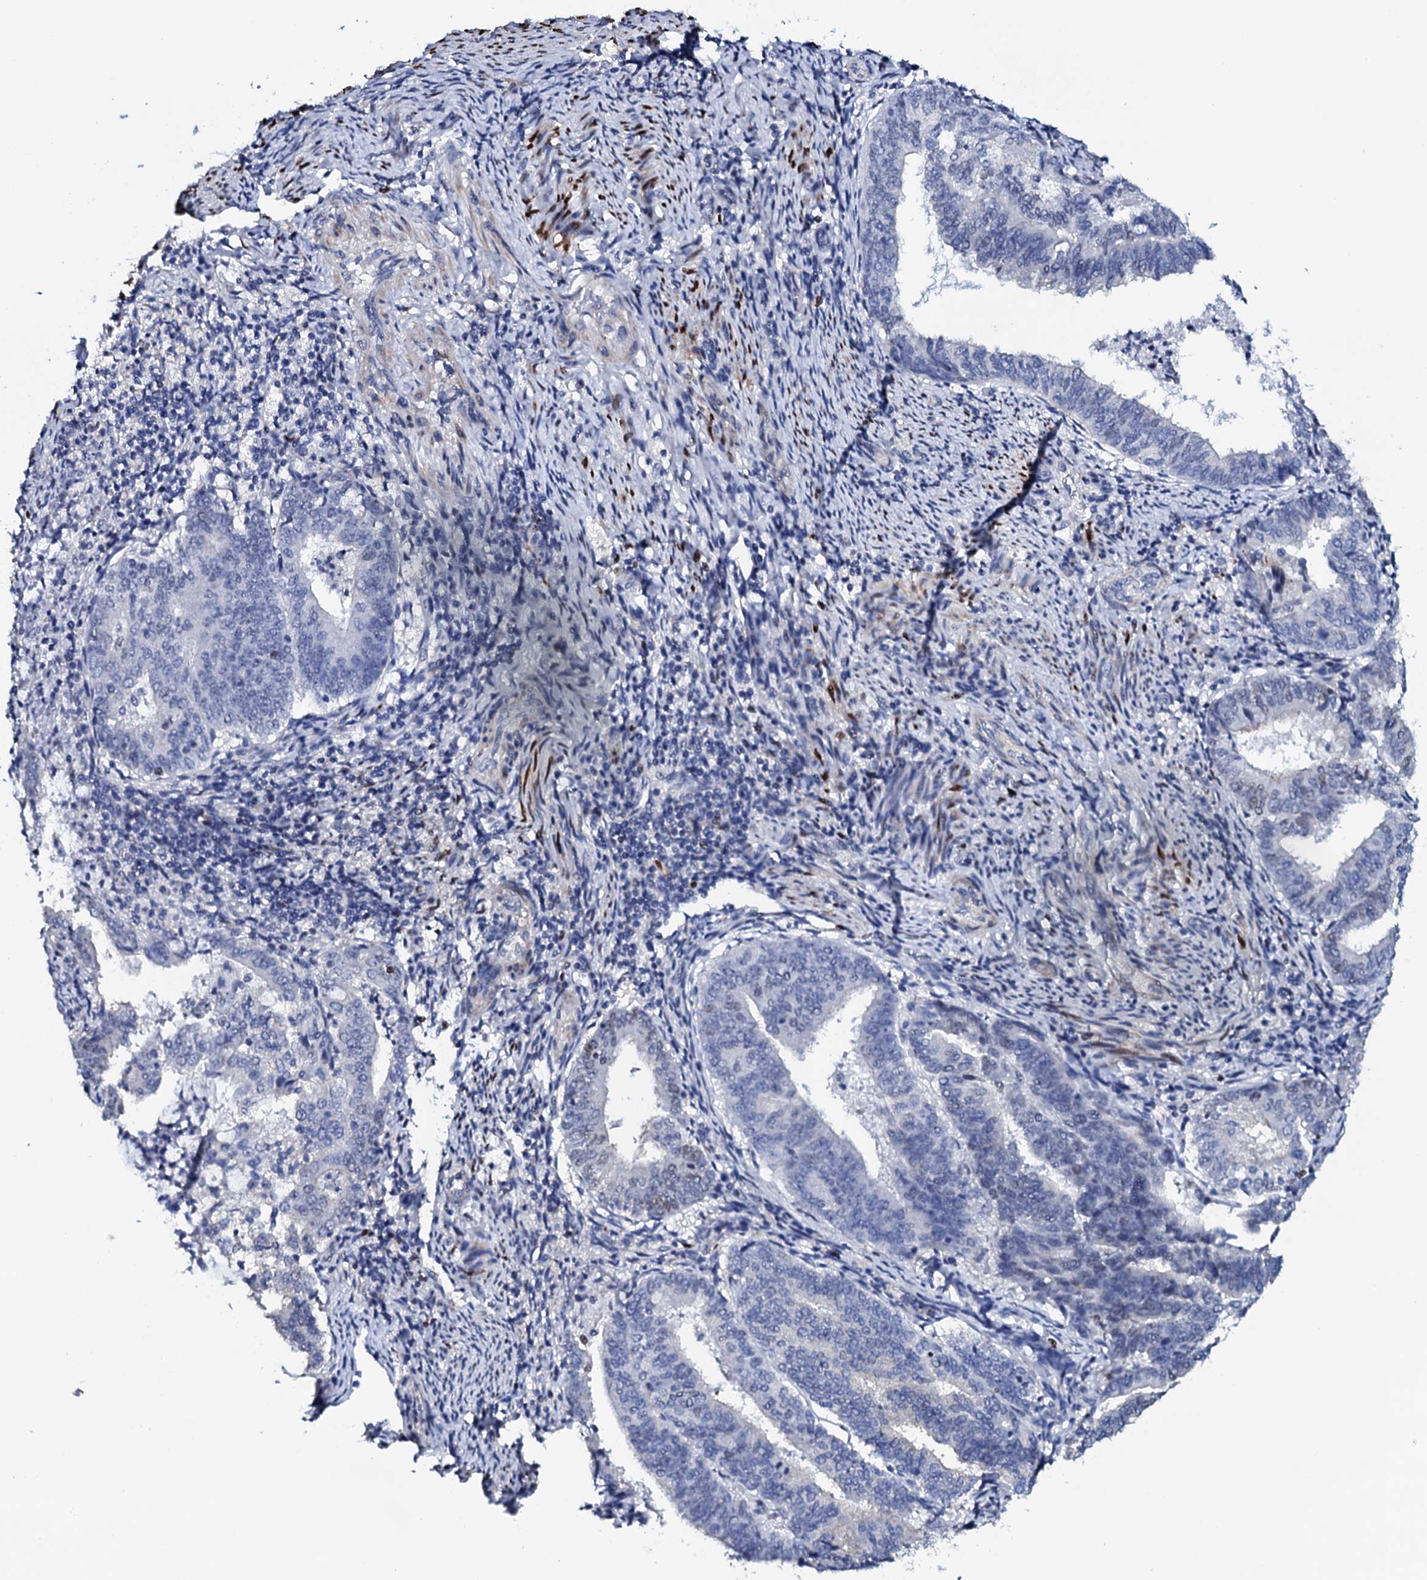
{"staining": {"intensity": "negative", "quantity": "none", "location": "none"}, "tissue": "endometrial cancer", "cell_type": "Tumor cells", "image_type": "cancer", "snomed": [{"axis": "morphology", "description": "Adenocarcinoma, NOS"}, {"axis": "topography", "description": "Endometrium"}], "caption": "This histopathology image is of endometrial adenocarcinoma stained with immunohistochemistry to label a protein in brown with the nuclei are counter-stained blue. There is no positivity in tumor cells.", "gene": "NPM2", "patient": {"sex": "female", "age": 80}}